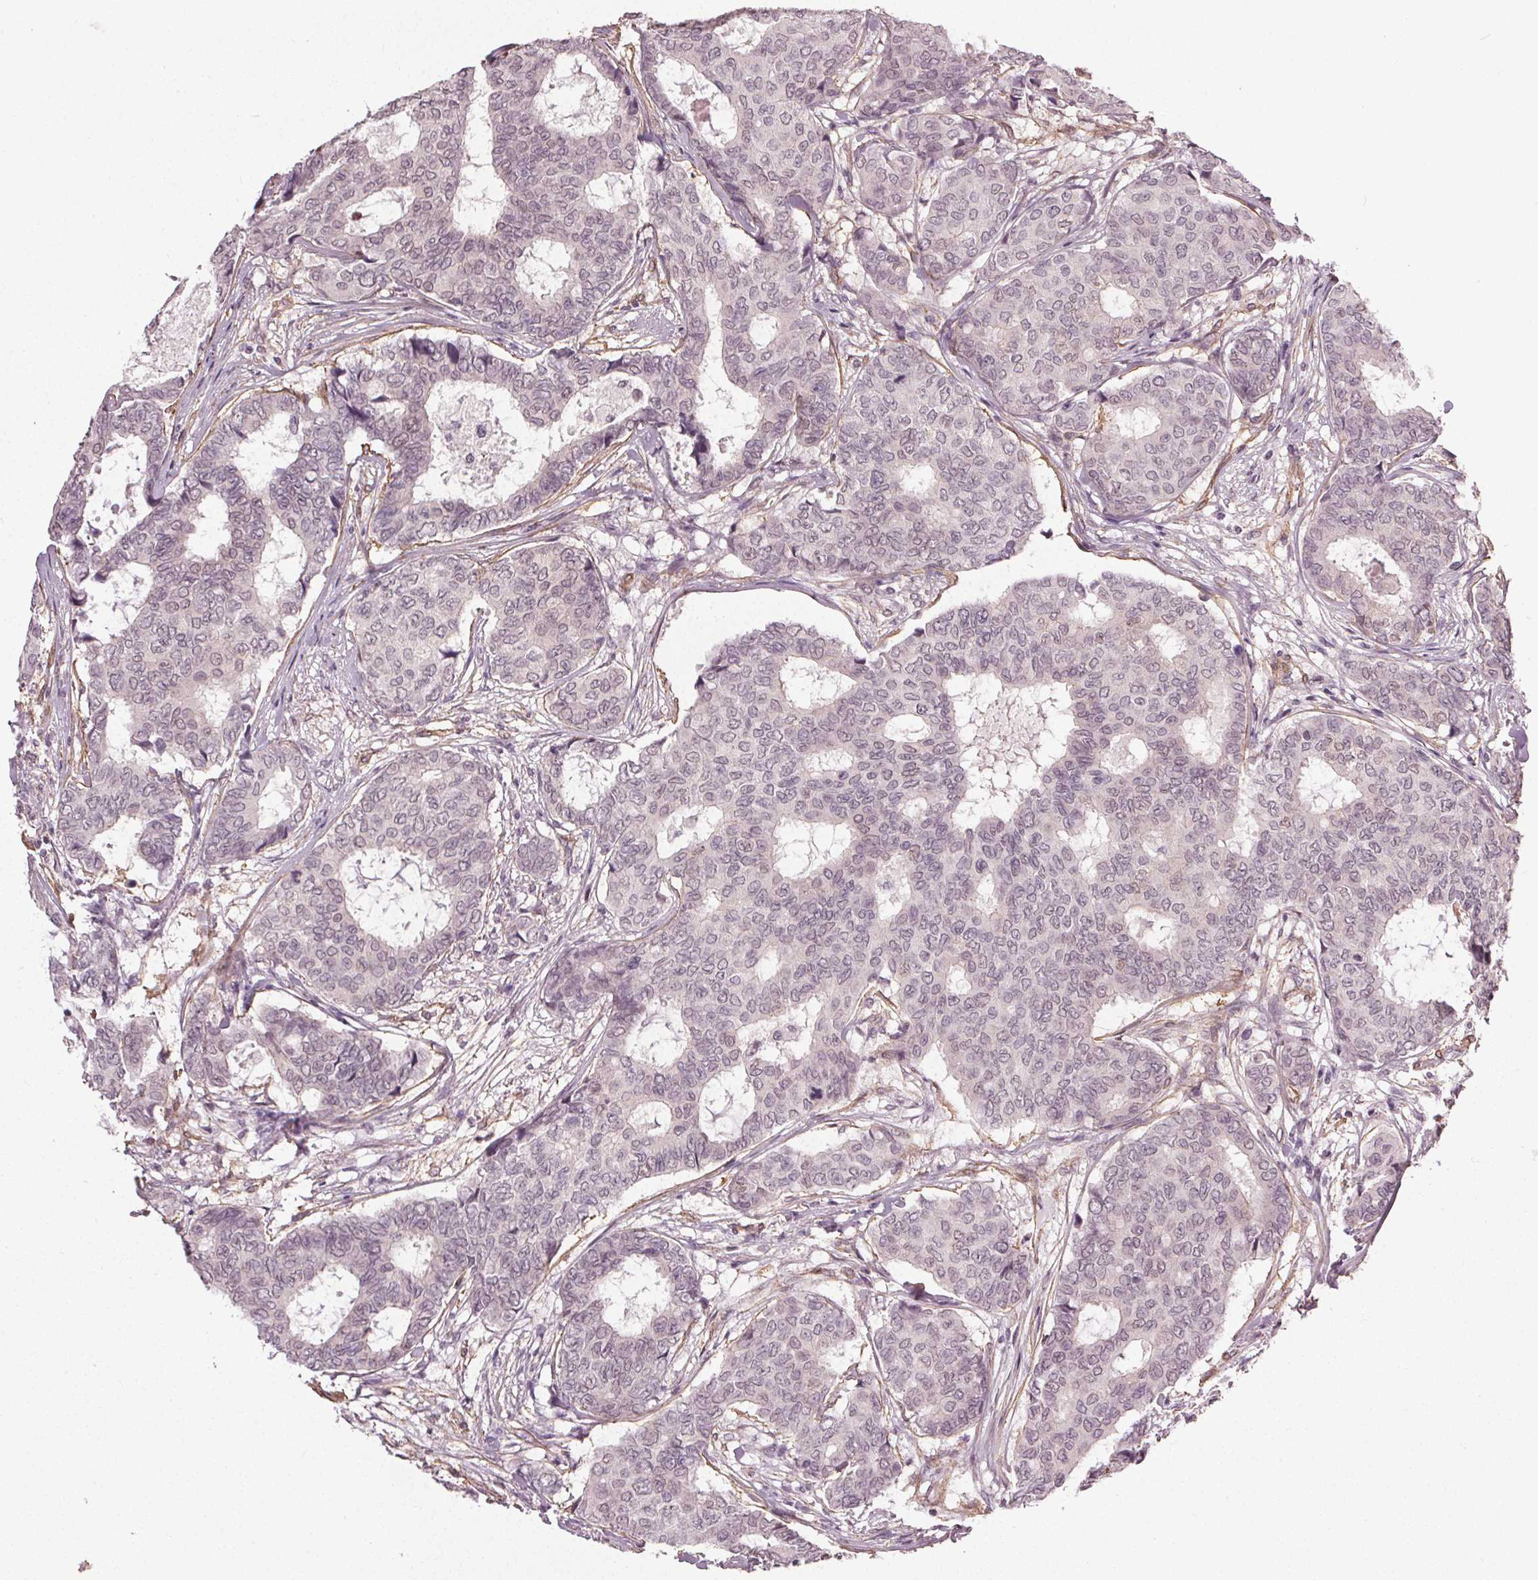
{"staining": {"intensity": "negative", "quantity": "none", "location": "none"}, "tissue": "breast cancer", "cell_type": "Tumor cells", "image_type": "cancer", "snomed": [{"axis": "morphology", "description": "Duct carcinoma"}, {"axis": "topography", "description": "Breast"}], "caption": "Immunohistochemistry photomicrograph of human infiltrating ductal carcinoma (breast) stained for a protein (brown), which displays no positivity in tumor cells. The staining is performed using DAB brown chromogen with nuclei counter-stained in using hematoxylin.", "gene": "PKP1", "patient": {"sex": "female", "age": 75}}